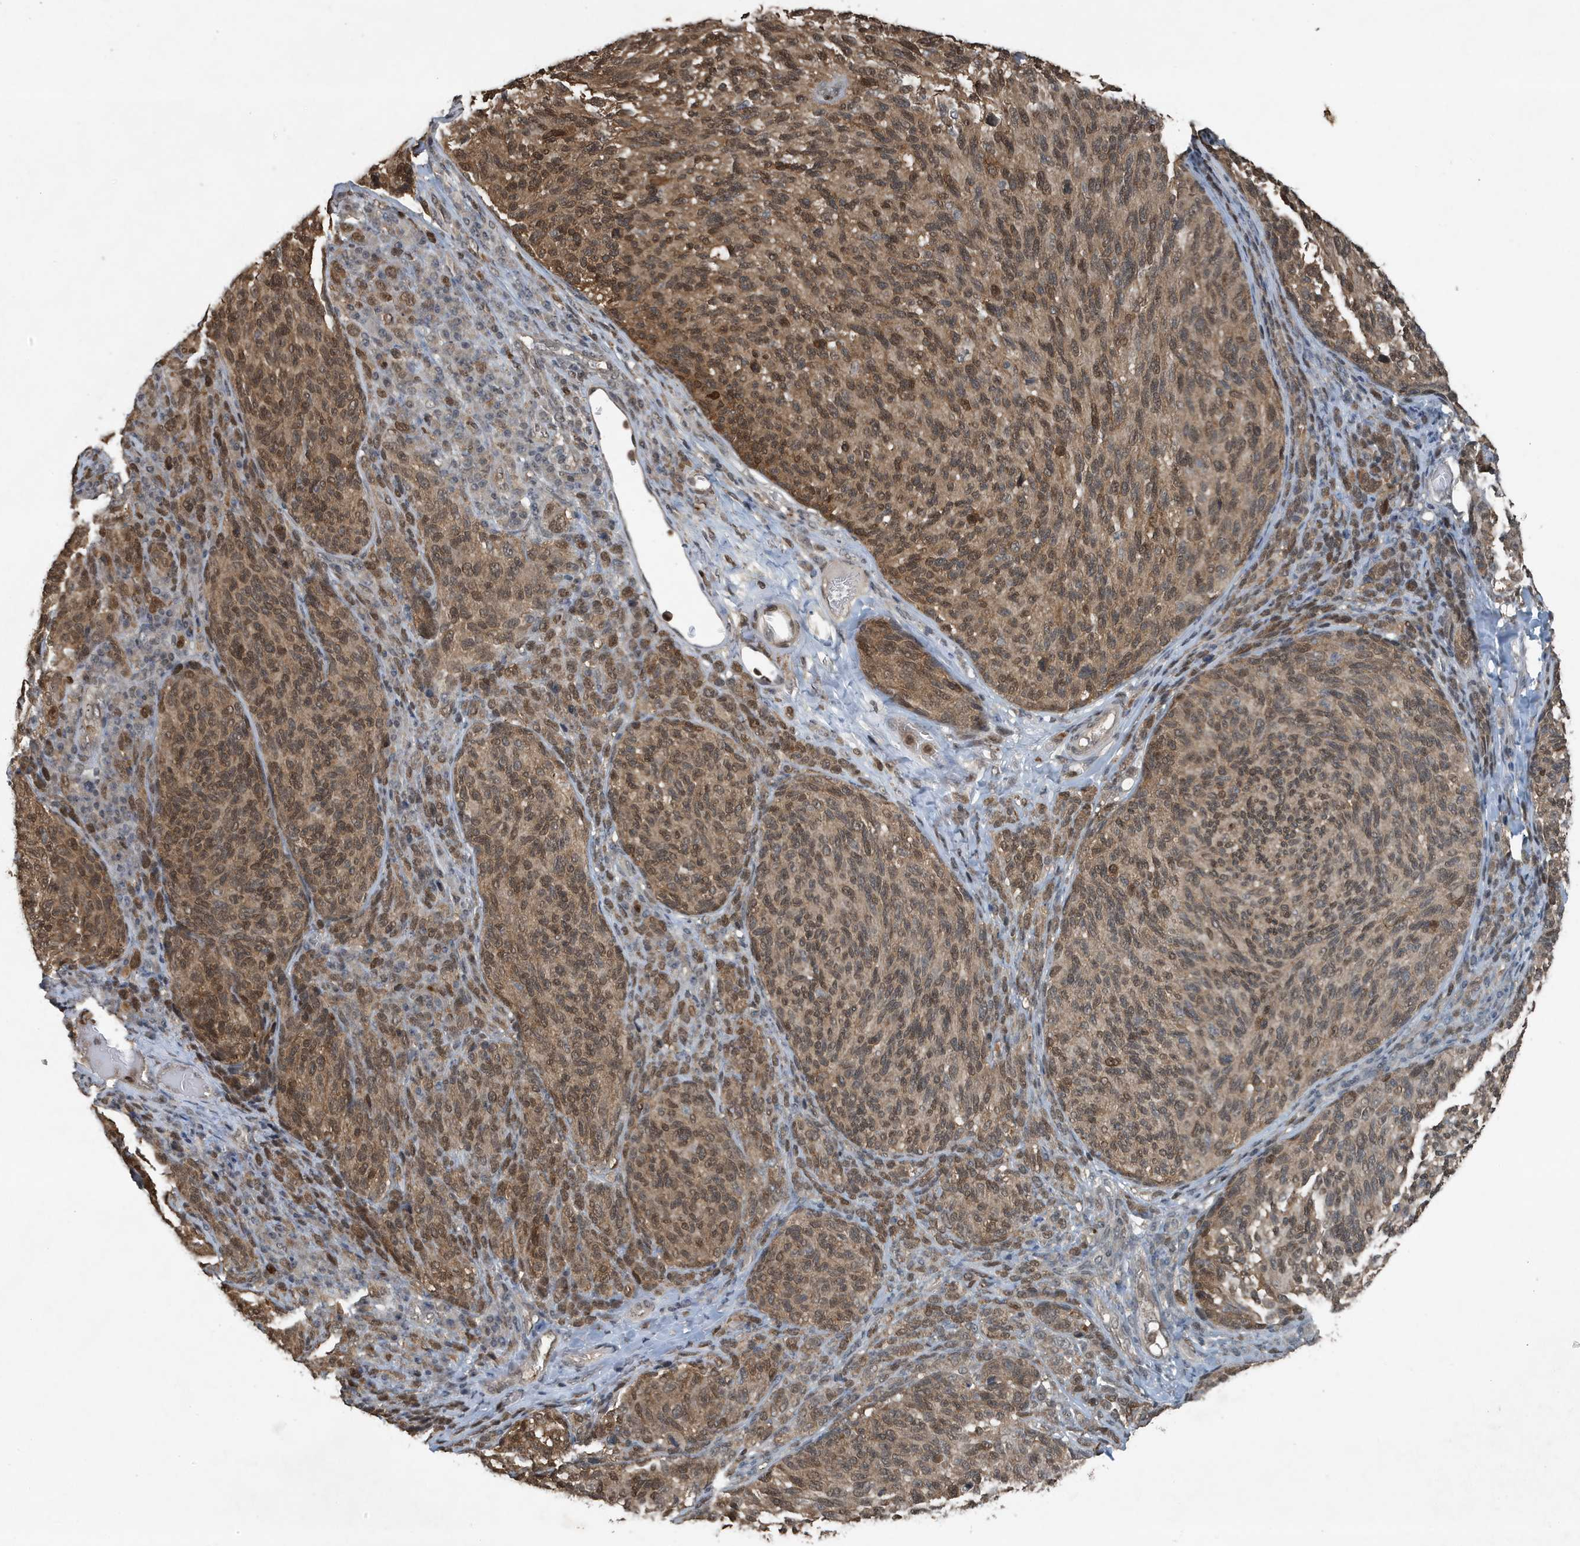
{"staining": {"intensity": "moderate", "quantity": ">75%", "location": "cytoplasmic/membranous,nuclear"}, "tissue": "melanoma", "cell_type": "Tumor cells", "image_type": "cancer", "snomed": [{"axis": "morphology", "description": "Malignant melanoma, NOS"}, {"axis": "topography", "description": "Skin"}], "caption": "Melanoma stained for a protein (brown) reveals moderate cytoplasmic/membranous and nuclear positive positivity in approximately >75% of tumor cells.", "gene": "HSPA1A", "patient": {"sex": "female", "age": 73}}